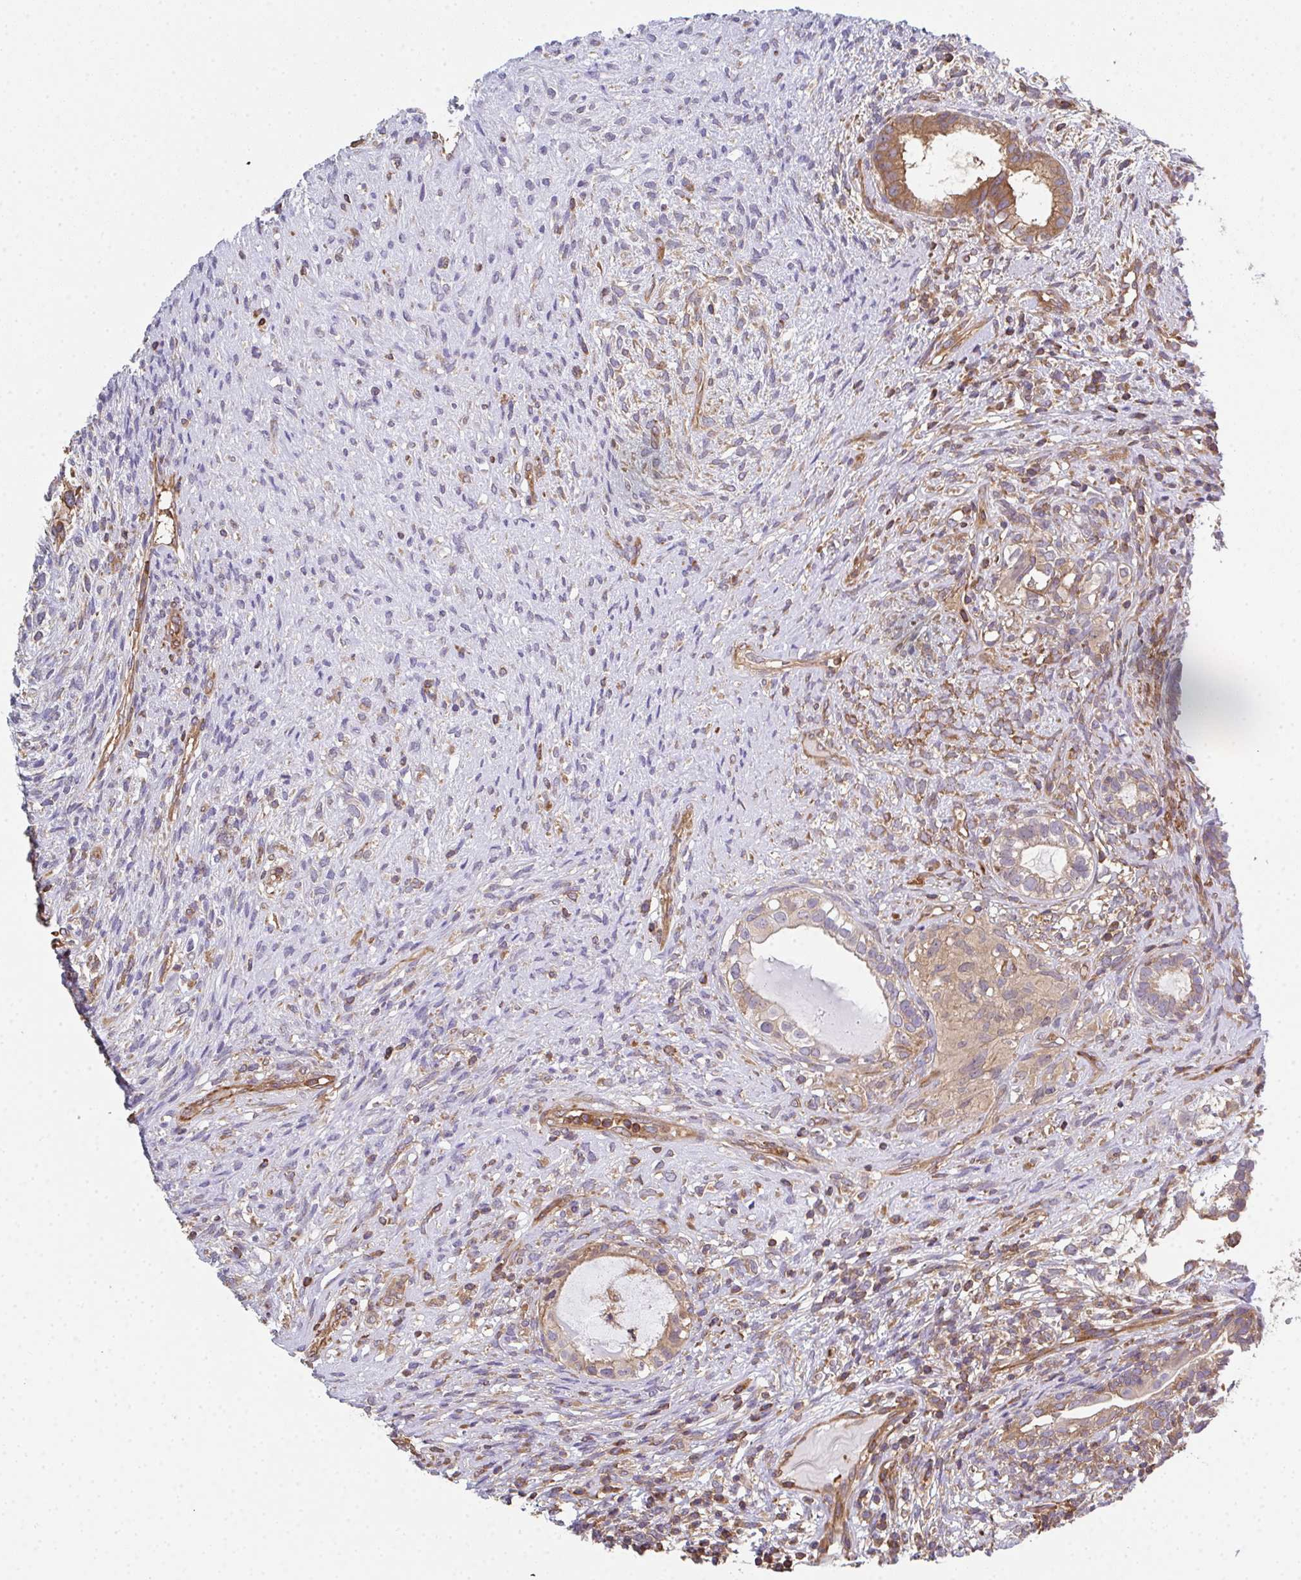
{"staining": {"intensity": "weak", "quantity": "25%-75%", "location": "cytoplasmic/membranous,nuclear"}, "tissue": "testis cancer", "cell_type": "Tumor cells", "image_type": "cancer", "snomed": [{"axis": "morphology", "description": "Seminoma, NOS"}, {"axis": "morphology", "description": "Carcinoma, Embryonal, NOS"}, {"axis": "topography", "description": "Testis"}], "caption": "Human testis cancer stained with a protein marker shows weak staining in tumor cells.", "gene": "TMEM229A", "patient": {"sex": "male", "age": 41}}